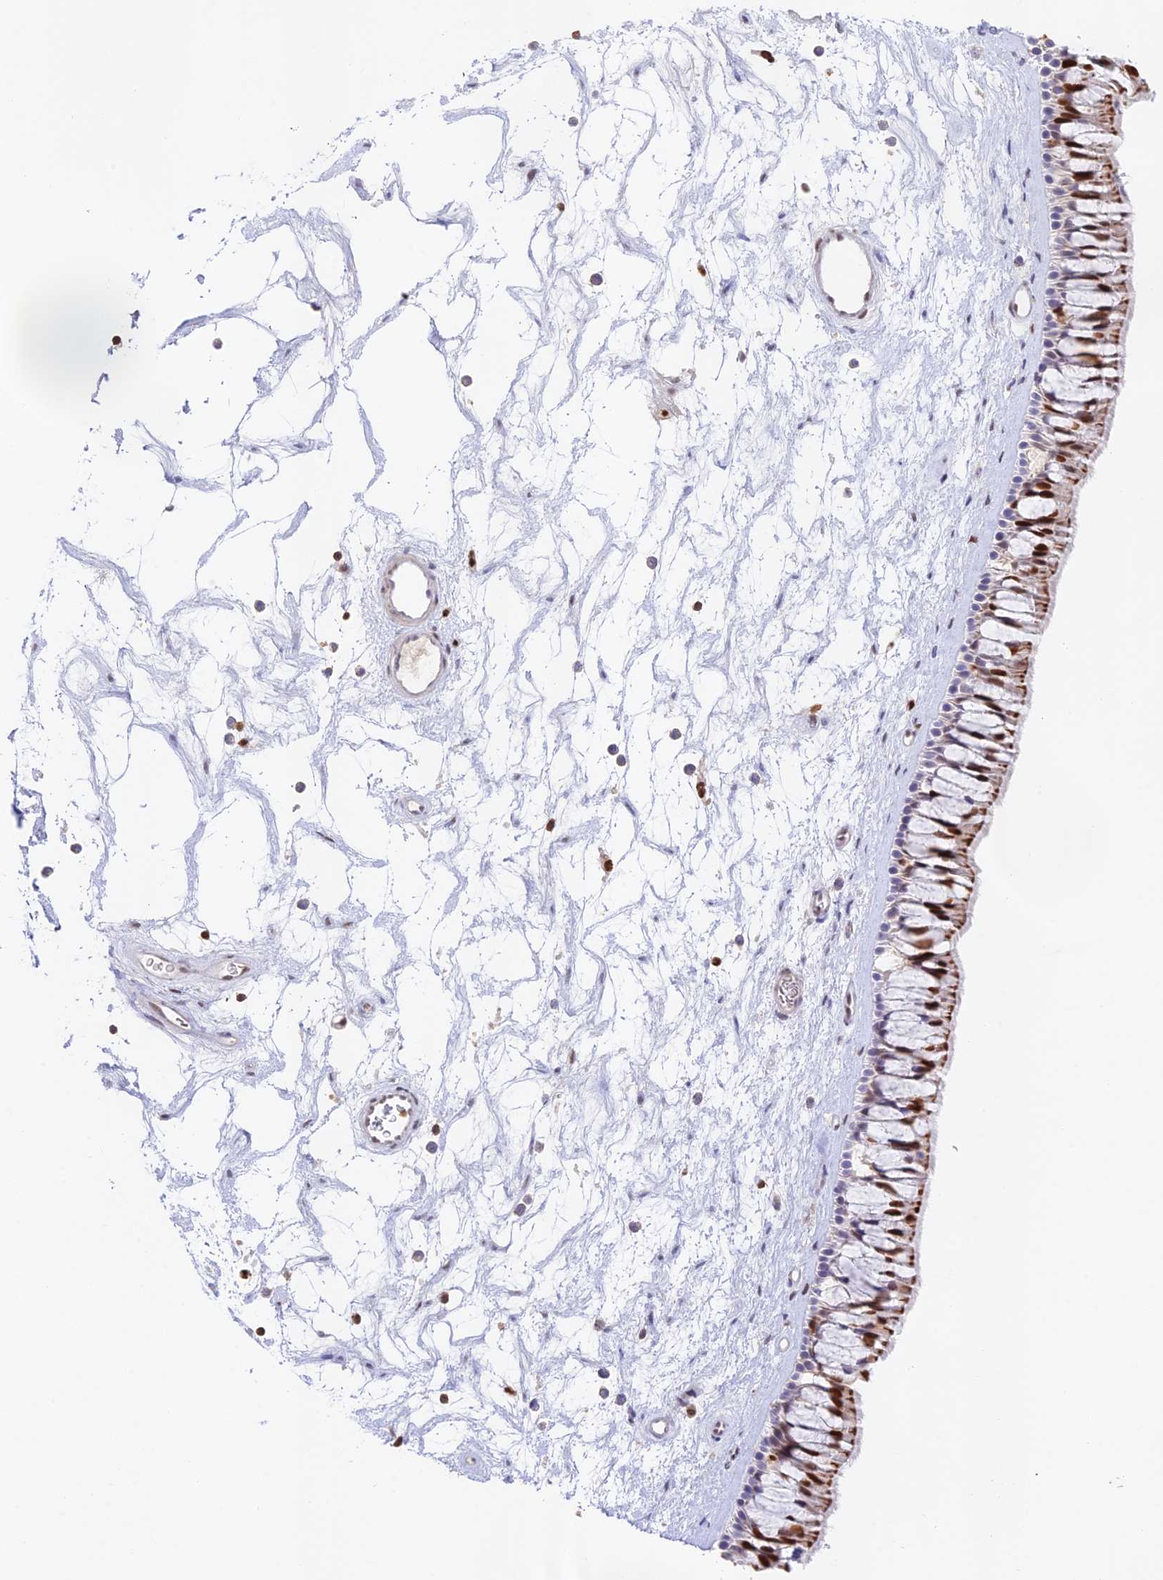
{"staining": {"intensity": "strong", "quantity": "25%-75%", "location": "cytoplasmic/membranous,nuclear"}, "tissue": "nasopharynx", "cell_type": "Respiratory epithelial cells", "image_type": "normal", "snomed": [{"axis": "morphology", "description": "Normal tissue, NOS"}, {"axis": "topography", "description": "Nasopharynx"}], "caption": "DAB (3,3'-diaminobenzidine) immunohistochemical staining of benign nasopharynx displays strong cytoplasmic/membranous,nuclear protein expression in approximately 25%-75% of respiratory epithelial cells.", "gene": "DENND1C", "patient": {"sex": "male", "age": 64}}